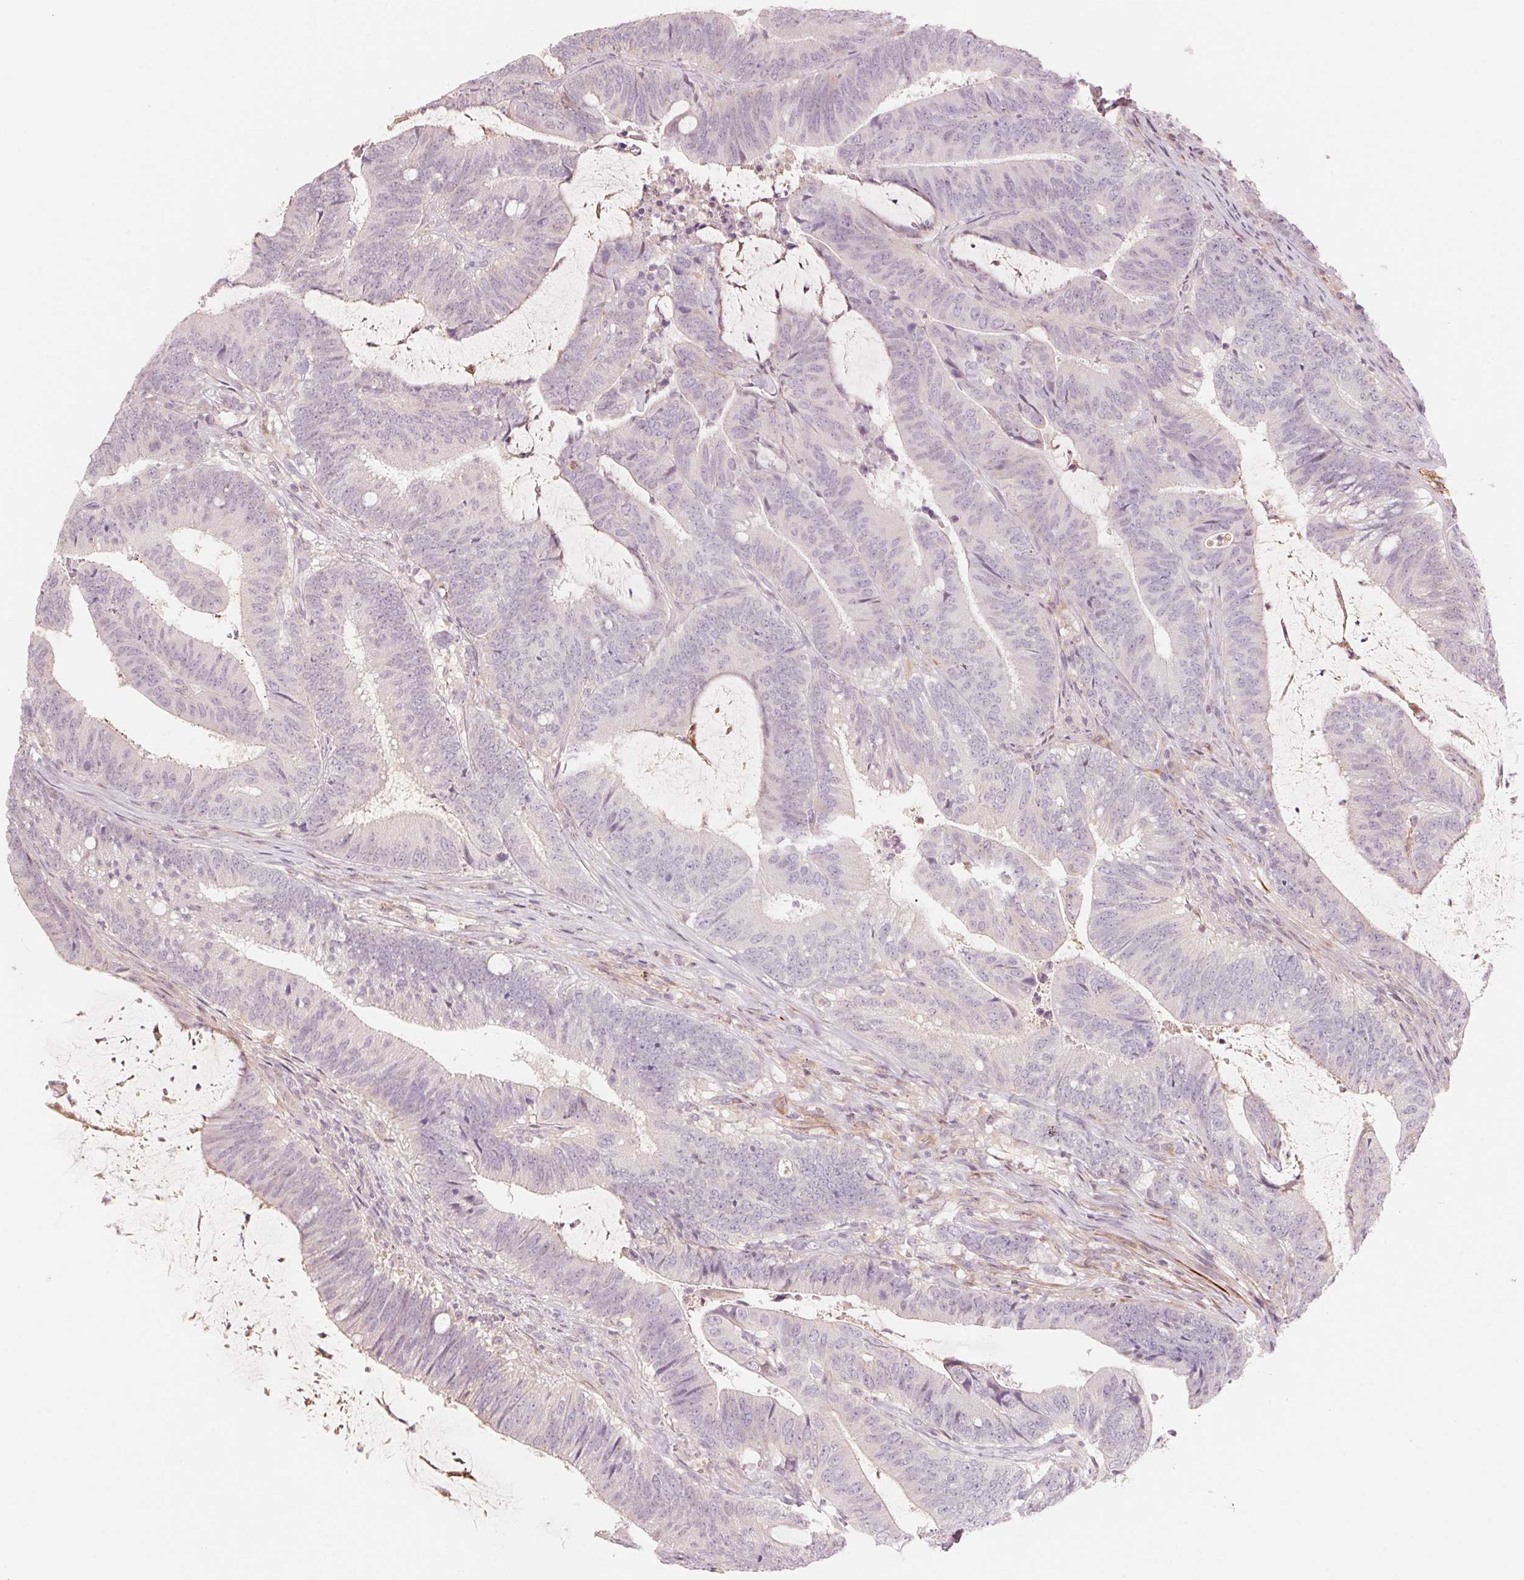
{"staining": {"intensity": "negative", "quantity": "none", "location": "none"}, "tissue": "colorectal cancer", "cell_type": "Tumor cells", "image_type": "cancer", "snomed": [{"axis": "morphology", "description": "Adenocarcinoma, NOS"}, {"axis": "topography", "description": "Colon"}], "caption": "Image shows no significant protein expression in tumor cells of colorectal adenocarcinoma.", "gene": "SLC17A4", "patient": {"sex": "female", "age": 43}}